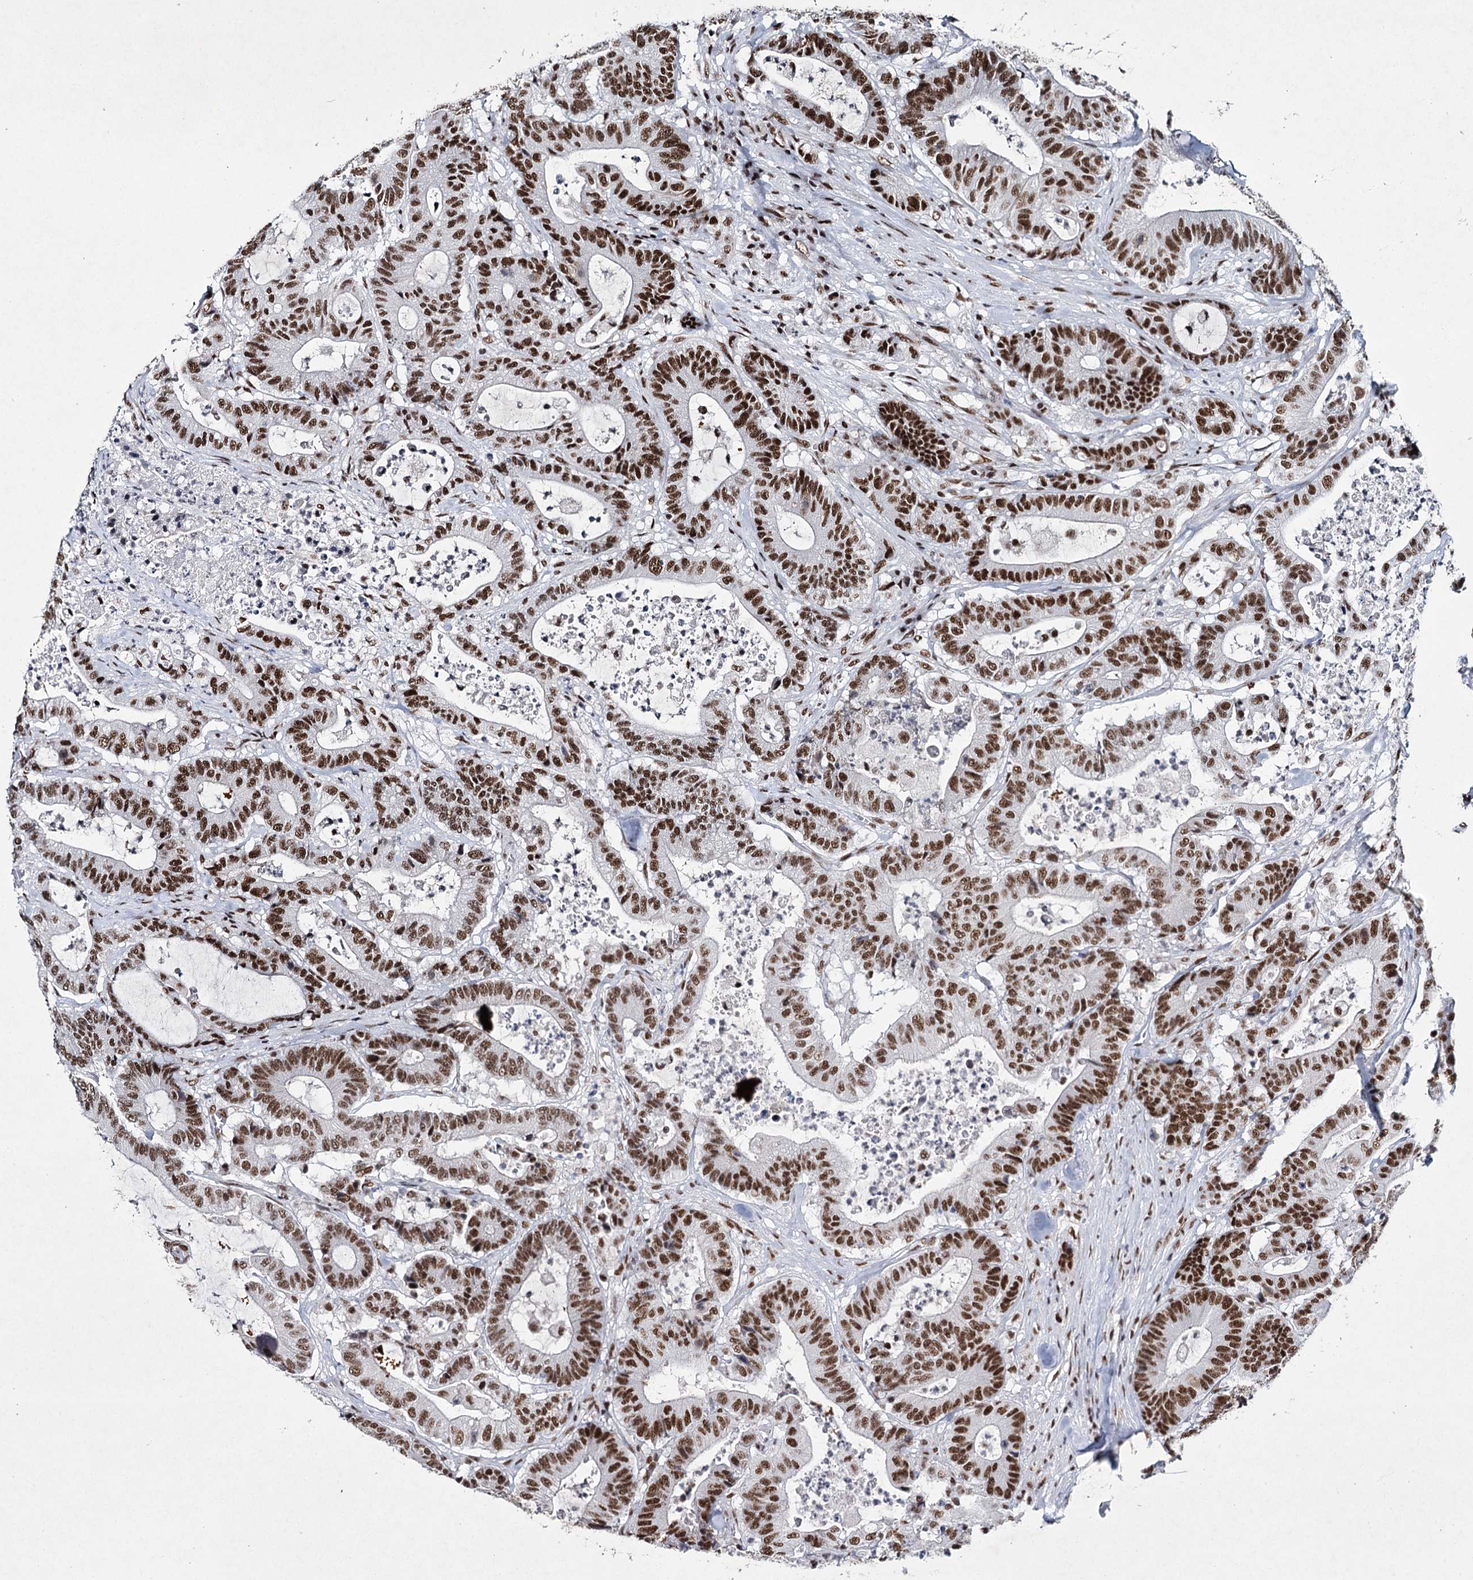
{"staining": {"intensity": "strong", "quantity": ">75%", "location": "nuclear"}, "tissue": "colorectal cancer", "cell_type": "Tumor cells", "image_type": "cancer", "snomed": [{"axis": "morphology", "description": "Adenocarcinoma, NOS"}, {"axis": "topography", "description": "Colon"}], "caption": "There is high levels of strong nuclear positivity in tumor cells of colorectal cancer (adenocarcinoma), as demonstrated by immunohistochemical staining (brown color).", "gene": "SCAF8", "patient": {"sex": "female", "age": 84}}